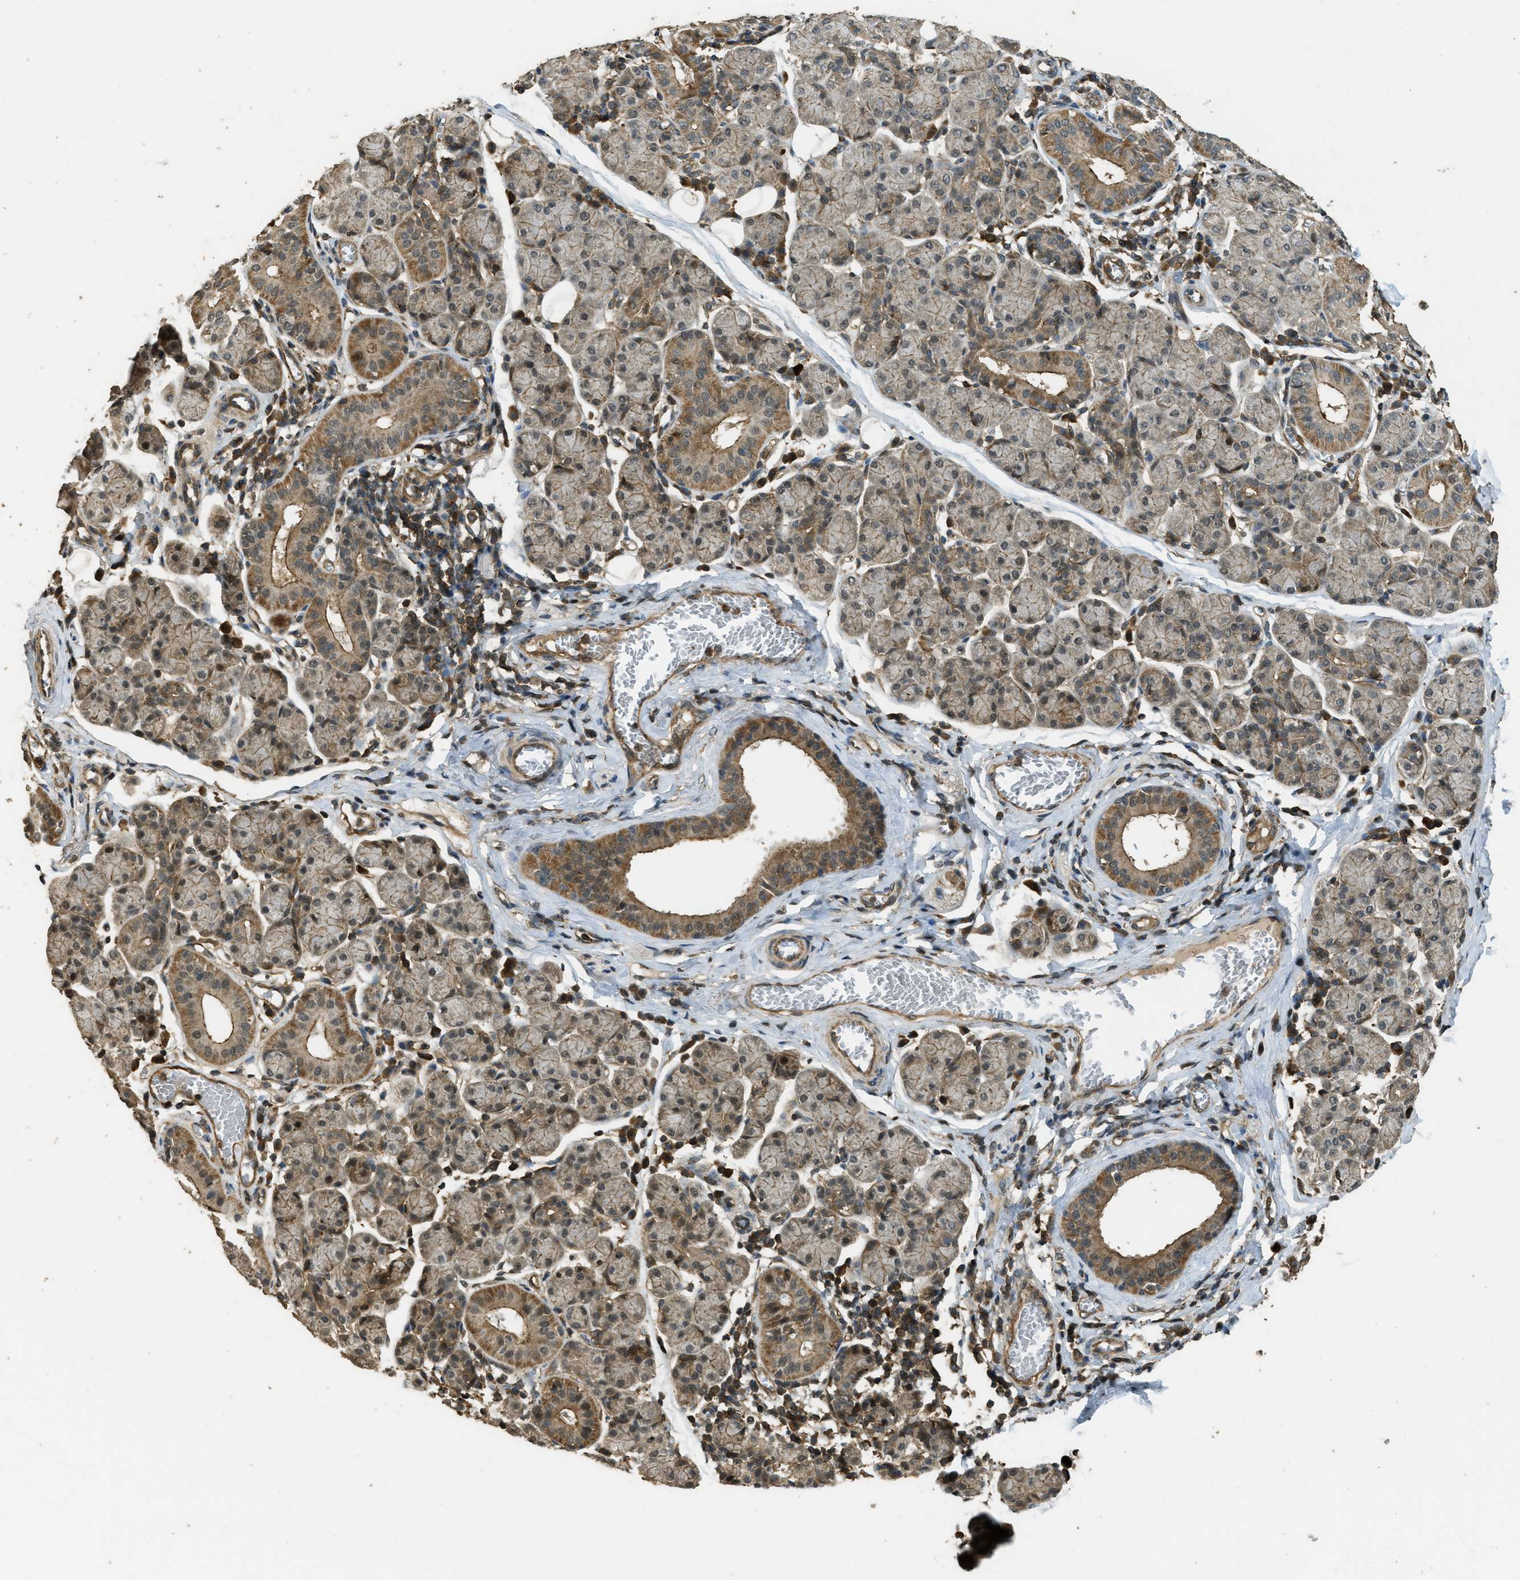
{"staining": {"intensity": "moderate", "quantity": "25%-75%", "location": "cytoplasmic/membranous"}, "tissue": "salivary gland", "cell_type": "Glandular cells", "image_type": "normal", "snomed": [{"axis": "morphology", "description": "Normal tissue, NOS"}, {"axis": "morphology", "description": "Inflammation, NOS"}, {"axis": "topography", "description": "Lymph node"}, {"axis": "topography", "description": "Salivary gland"}], "caption": "Human salivary gland stained with a brown dye displays moderate cytoplasmic/membranous positive staining in about 25%-75% of glandular cells.", "gene": "PPP6R3", "patient": {"sex": "male", "age": 3}}